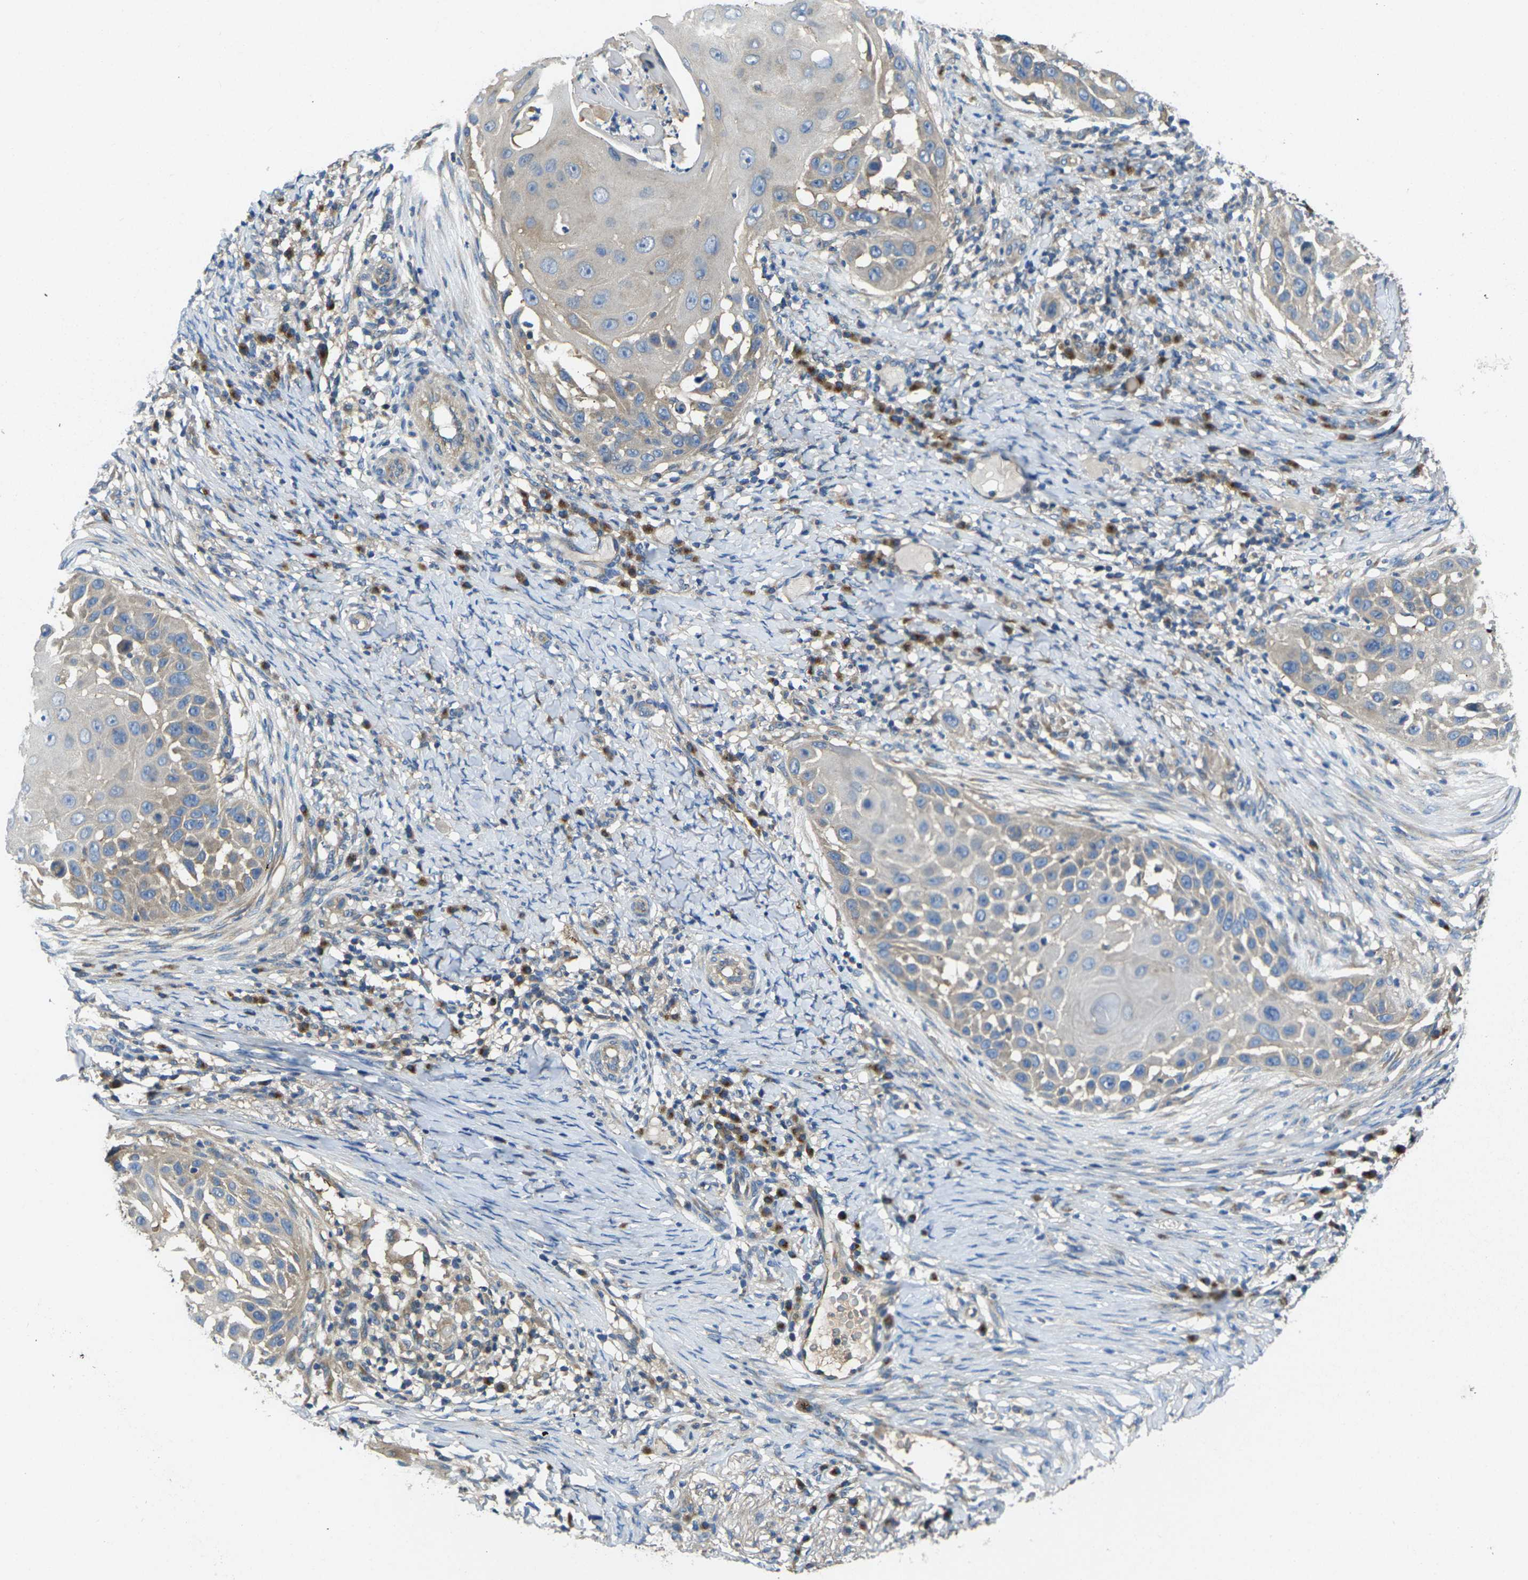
{"staining": {"intensity": "moderate", "quantity": "<25%", "location": "cytoplasmic/membranous"}, "tissue": "skin cancer", "cell_type": "Tumor cells", "image_type": "cancer", "snomed": [{"axis": "morphology", "description": "Squamous cell carcinoma, NOS"}, {"axis": "topography", "description": "Skin"}], "caption": "Human skin squamous cell carcinoma stained with a brown dye displays moderate cytoplasmic/membranous positive positivity in approximately <25% of tumor cells.", "gene": "TMCC2", "patient": {"sex": "female", "age": 44}}